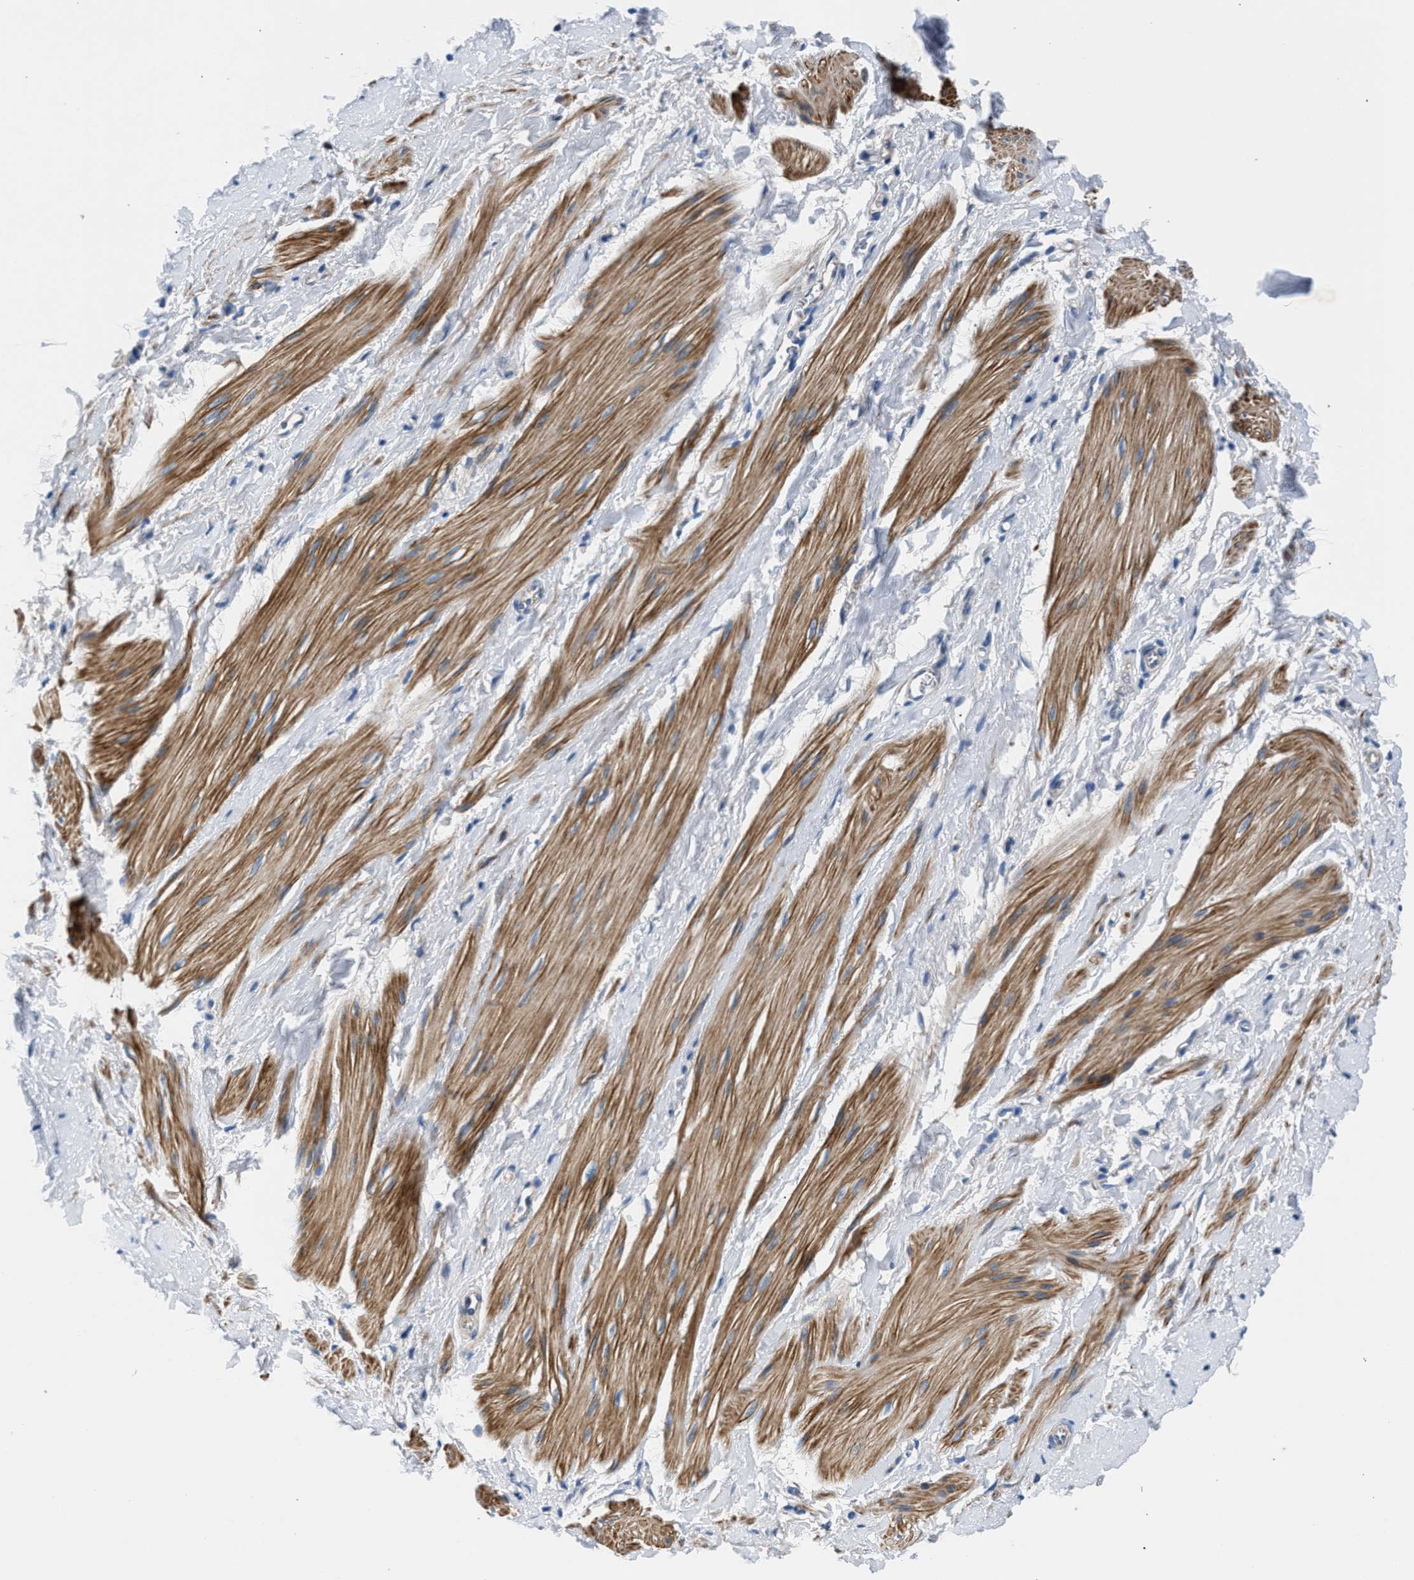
{"staining": {"intensity": "moderate", "quantity": ">75%", "location": "cytoplasmic/membranous"}, "tissue": "smooth muscle", "cell_type": "Smooth muscle cells", "image_type": "normal", "snomed": [{"axis": "morphology", "description": "Normal tissue, NOS"}, {"axis": "topography", "description": "Smooth muscle"}], "caption": "IHC of benign smooth muscle exhibits medium levels of moderate cytoplasmic/membranous expression in approximately >75% of smooth muscle cells. (IHC, brightfield microscopy, high magnification).", "gene": "CDRT4", "patient": {"sex": "male", "age": 16}}